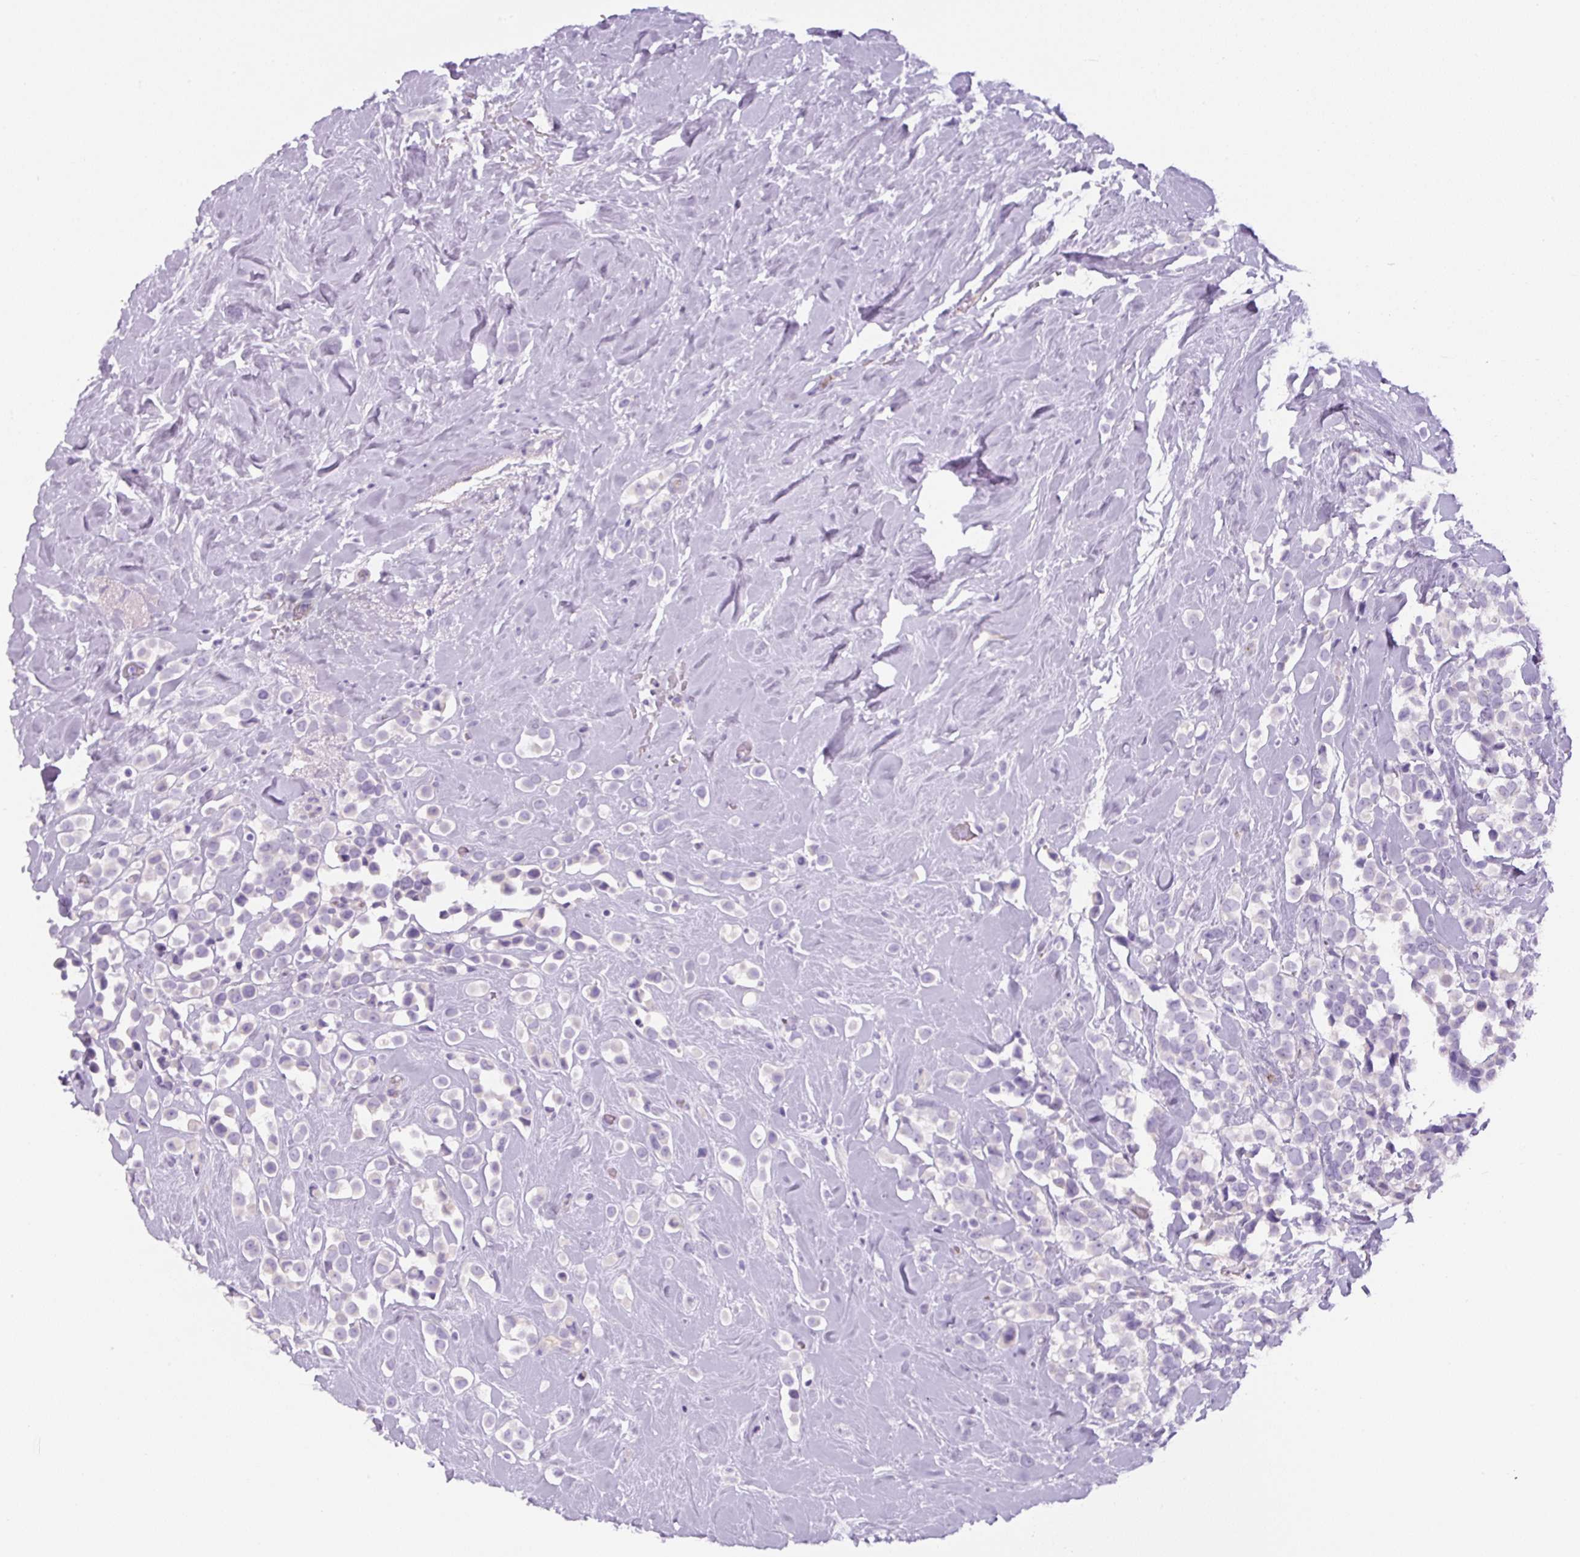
{"staining": {"intensity": "negative", "quantity": "none", "location": "none"}, "tissue": "breast cancer", "cell_type": "Tumor cells", "image_type": "cancer", "snomed": [{"axis": "morphology", "description": "Duct carcinoma"}, {"axis": "topography", "description": "Breast"}], "caption": "Immunohistochemistry histopathology image of invasive ductal carcinoma (breast) stained for a protein (brown), which exhibits no positivity in tumor cells. Nuclei are stained in blue.", "gene": "RSPO4", "patient": {"sex": "female", "age": 80}}